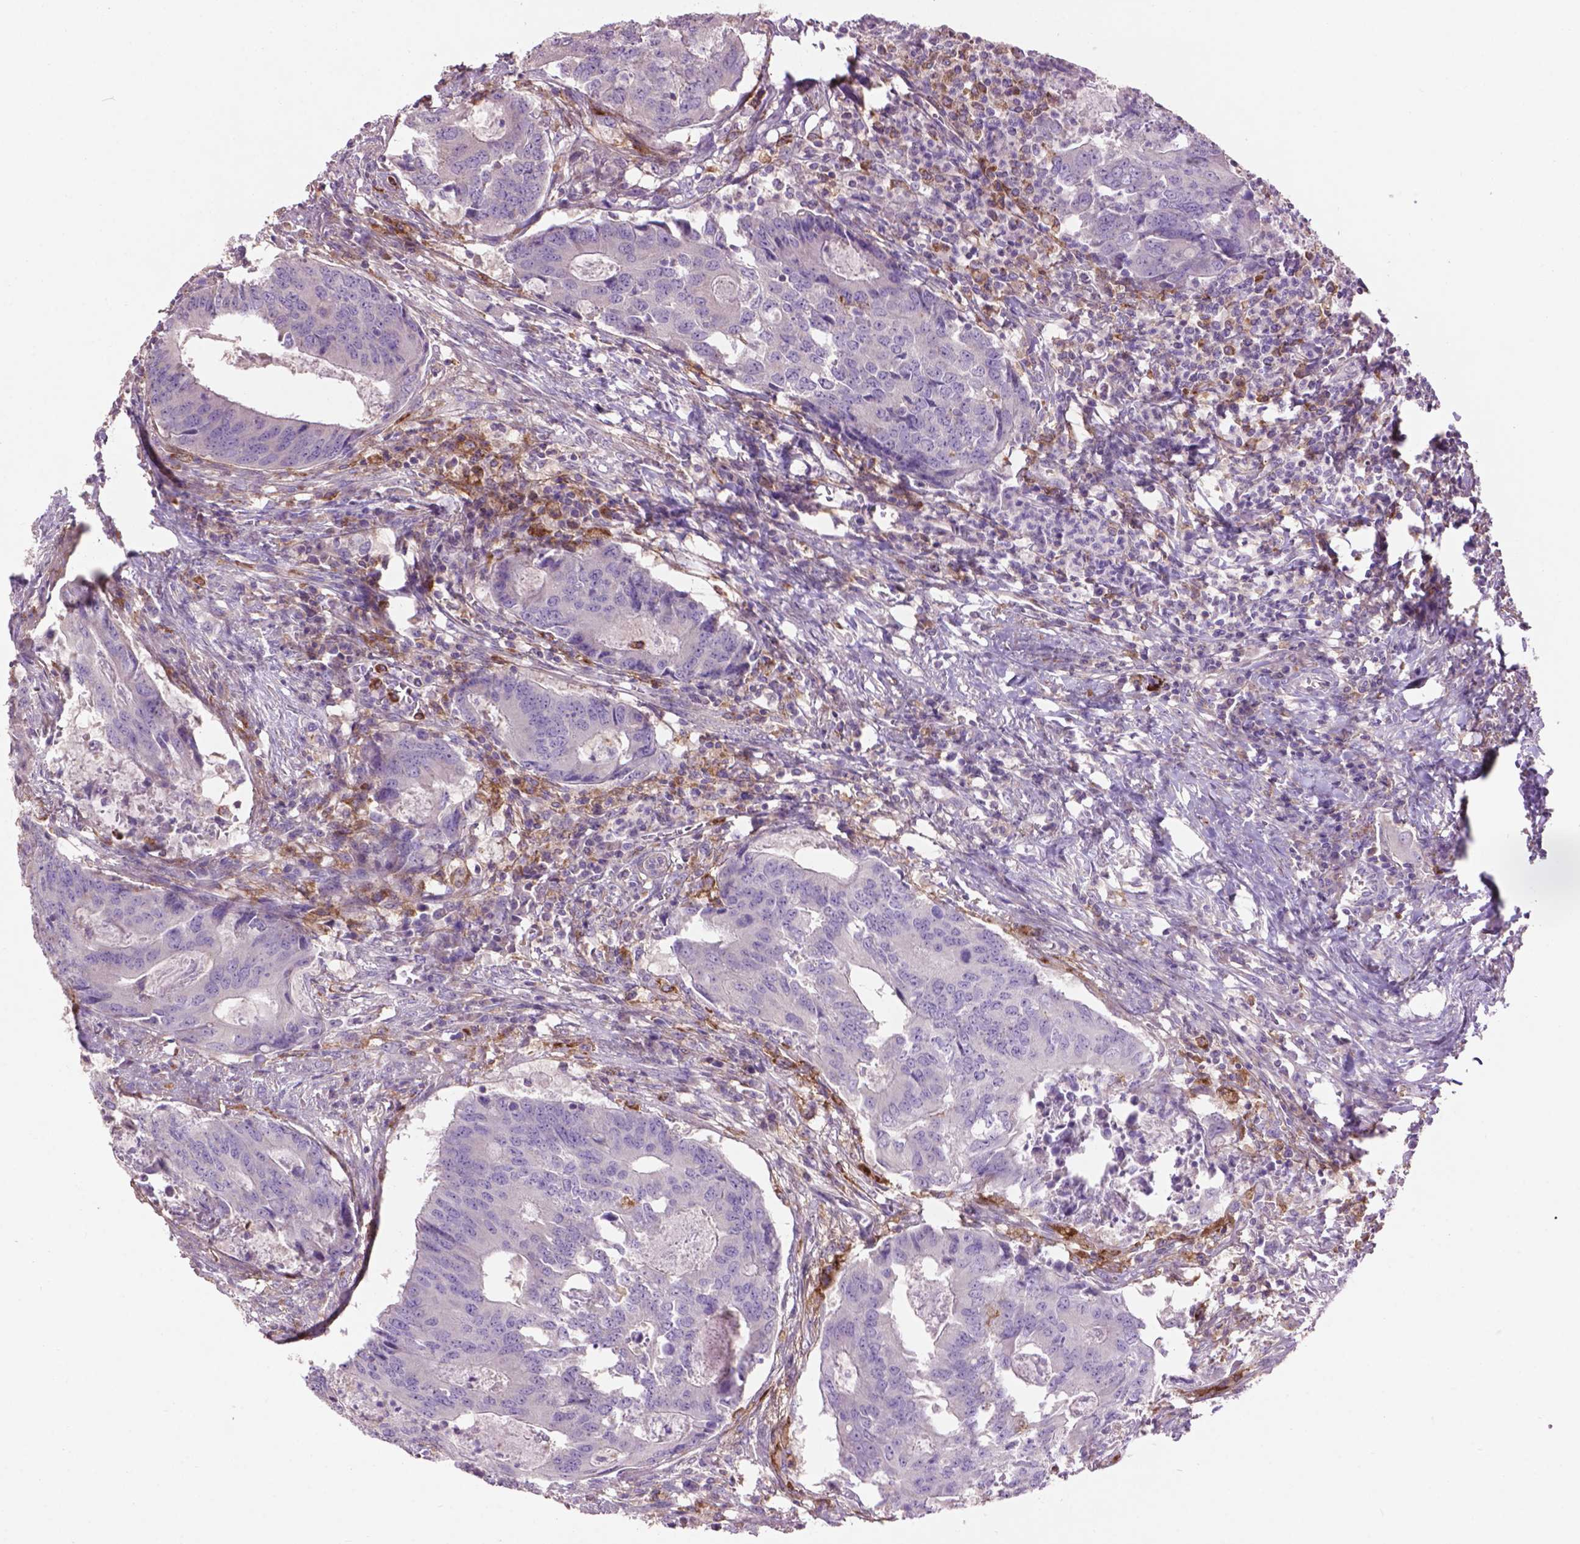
{"staining": {"intensity": "negative", "quantity": "none", "location": "none"}, "tissue": "colorectal cancer", "cell_type": "Tumor cells", "image_type": "cancer", "snomed": [{"axis": "morphology", "description": "Adenocarcinoma, NOS"}, {"axis": "topography", "description": "Colon"}], "caption": "Tumor cells are negative for protein expression in human colorectal adenocarcinoma.", "gene": "LRRC3C", "patient": {"sex": "male", "age": 67}}